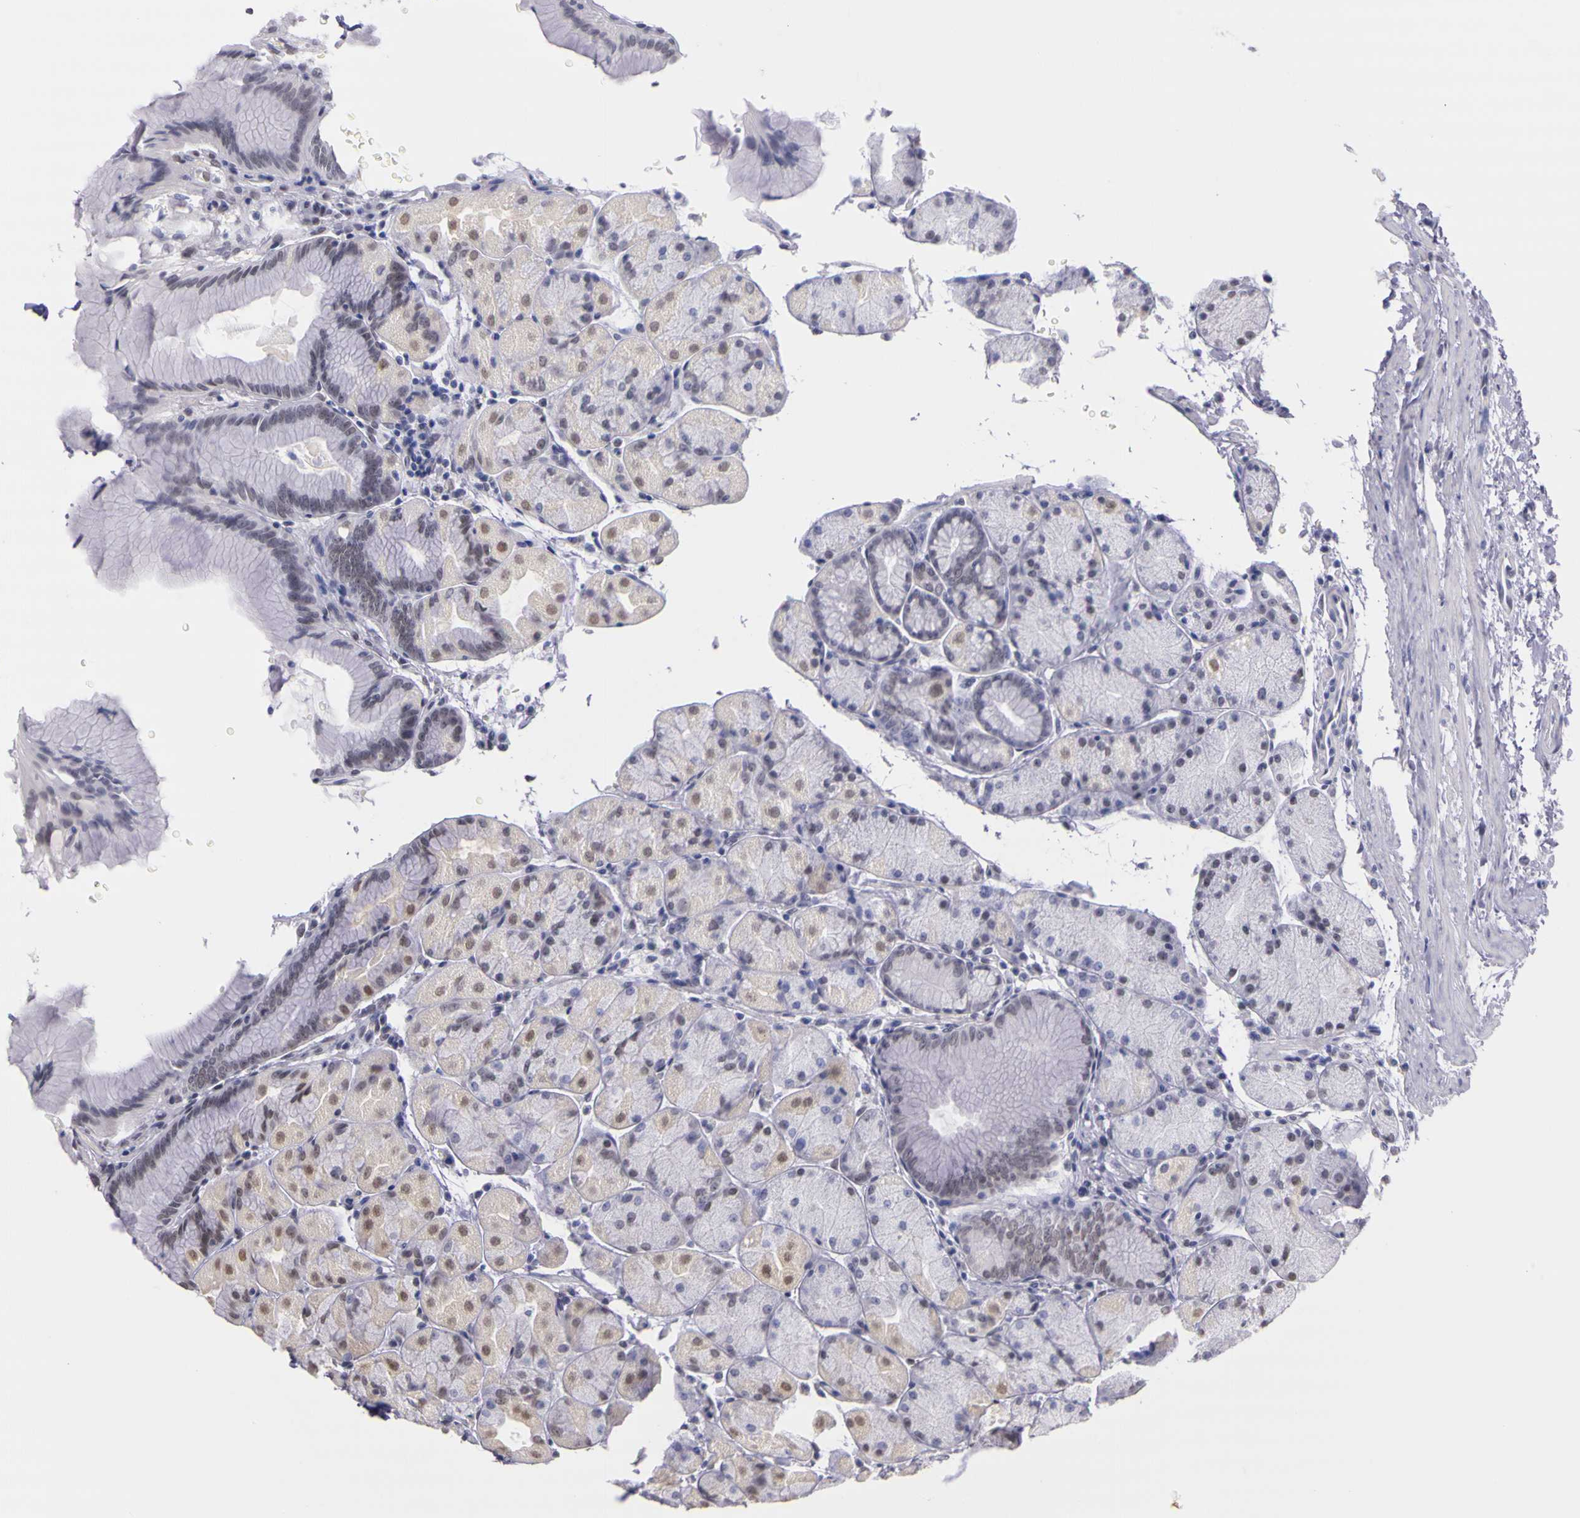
{"staining": {"intensity": "weak", "quantity": "25%-75%", "location": "cytoplasmic/membranous,nuclear"}, "tissue": "stomach", "cell_type": "Glandular cells", "image_type": "normal", "snomed": [{"axis": "morphology", "description": "Normal tissue, NOS"}, {"axis": "topography", "description": "Stomach, upper"}], "caption": "IHC of benign human stomach demonstrates low levels of weak cytoplasmic/membranous,nuclear staining in about 25%-75% of glandular cells.", "gene": "WDR13", "patient": {"sex": "male", "age": 57}}